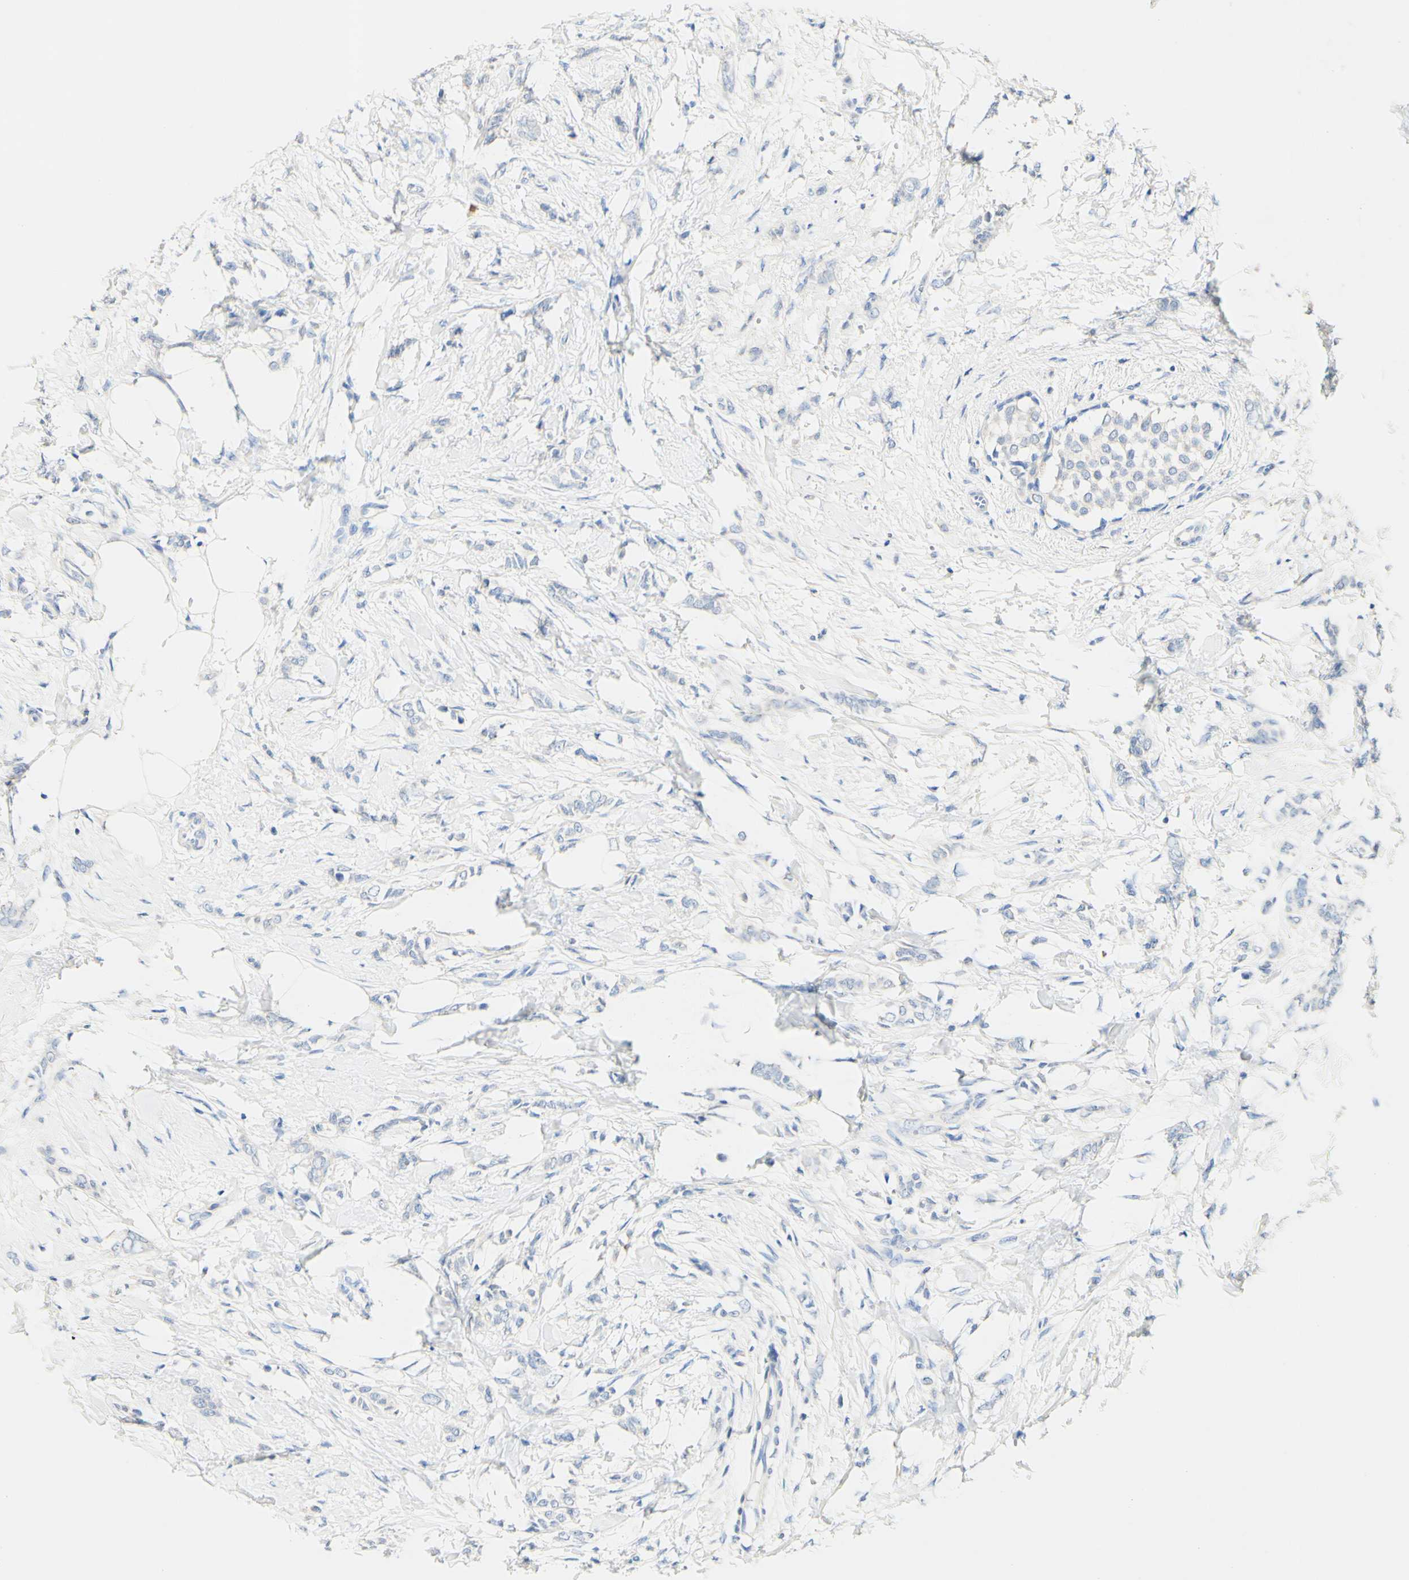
{"staining": {"intensity": "negative", "quantity": "none", "location": "none"}, "tissue": "breast cancer", "cell_type": "Tumor cells", "image_type": "cancer", "snomed": [{"axis": "morphology", "description": "Lobular carcinoma, in situ"}, {"axis": "morphology", "description": "Lobular carcinoma"}, {"axis": "topography", "description": "Breast"}], "caption": "Breast lobular carcinoma stained for a protein using immunohistochemistry (IHC) shows no expression tumor cells.", "gene": "FGF4", "patient": {"sex": "female", "age": 41}}